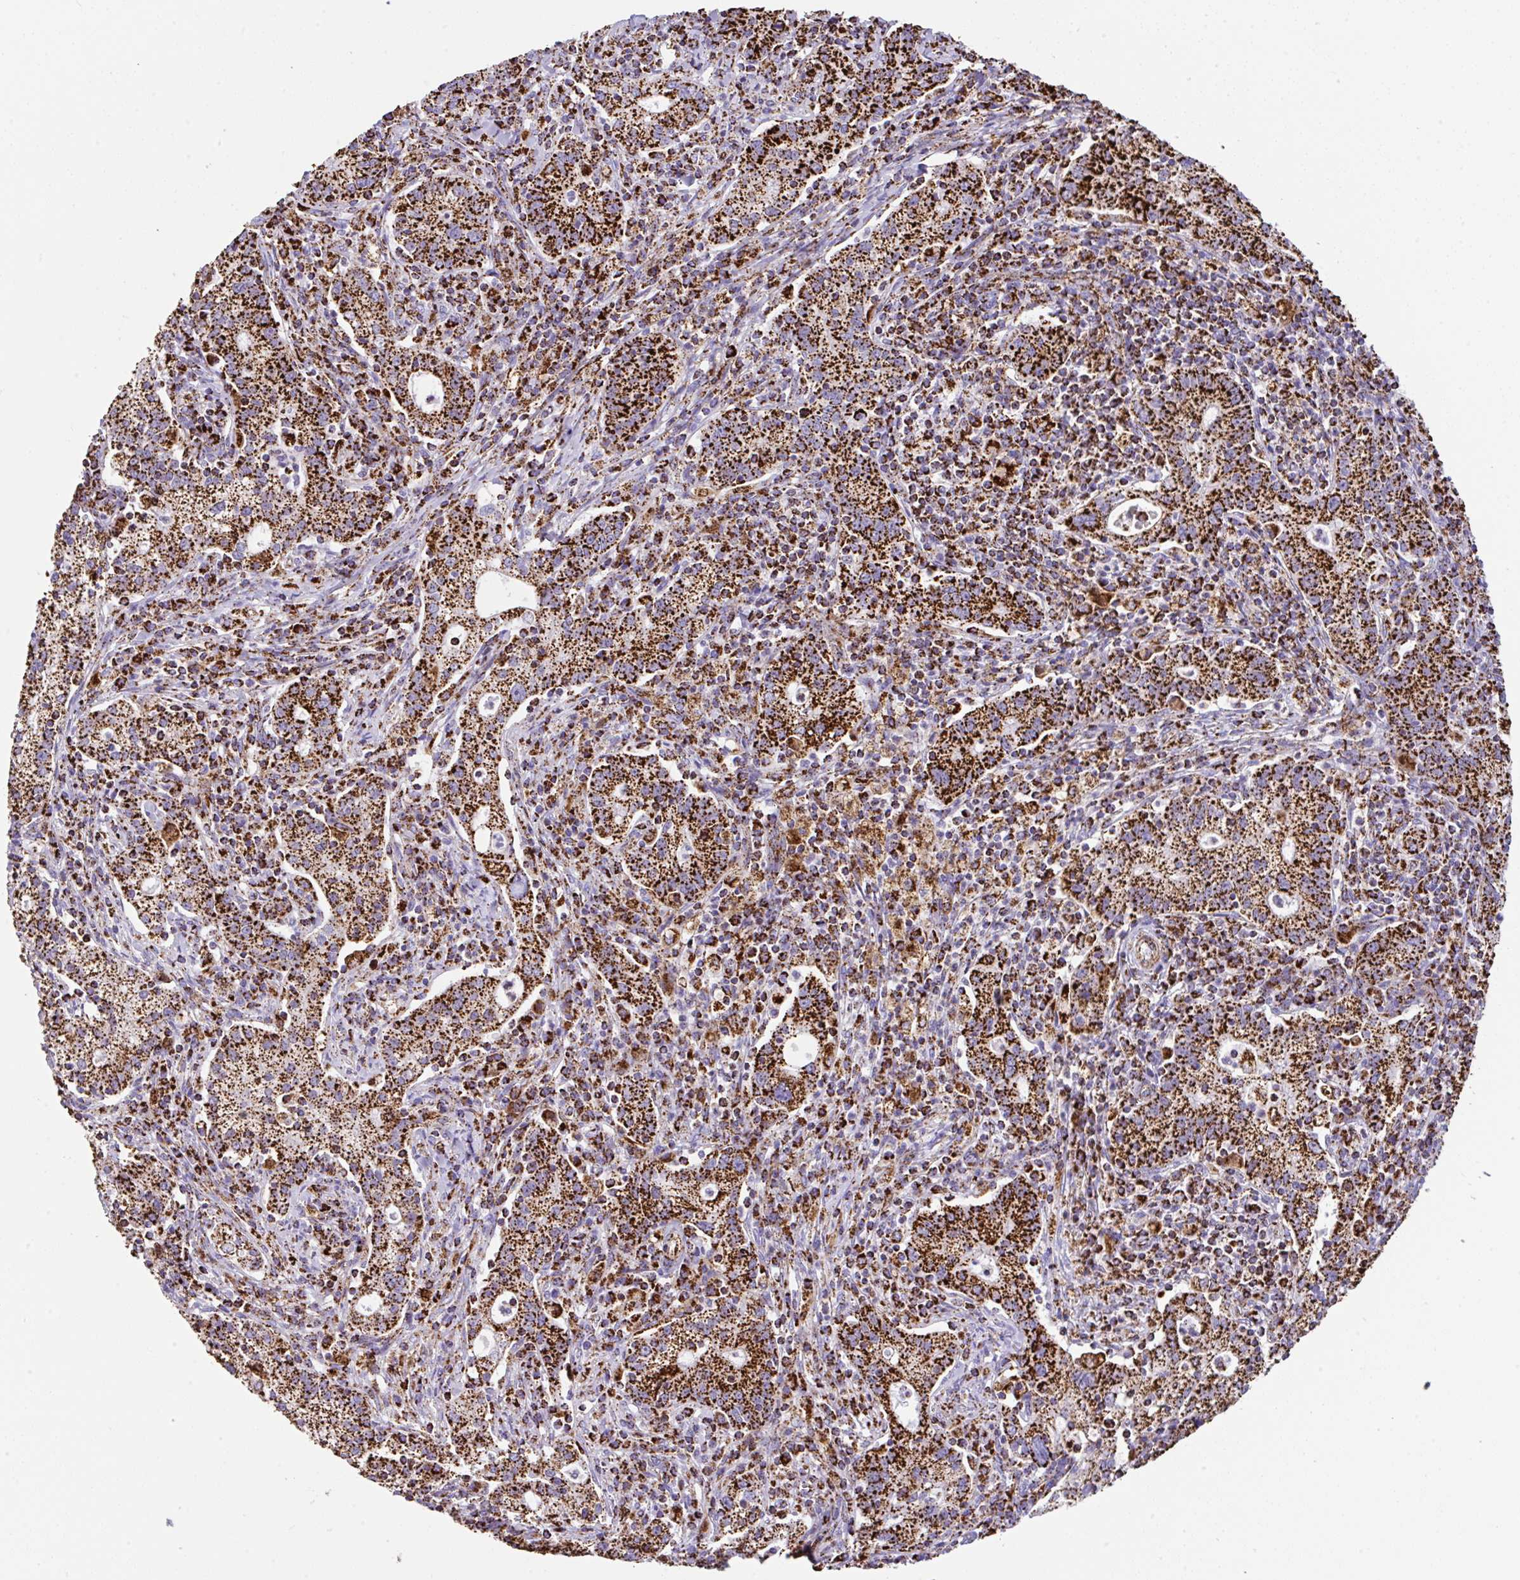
{"staining": {"intensity": "strong", "quantity": ">75%", "location": "cytoplasmic/membranous"}, "tissue": "cervical cancer", "cell_type": "Tumor cells", "image_type": "cancer", "snomed": [{"axis": "morphology", "description": "Normal tissue, NOS"}, {"axis": "morphology", "description": "Adenocarcinoma, NOS"}, {"axis": "topography", "description": "Cervix"}], "caption": "High-power microscopy captured an immunohistochemistry (IHC) photomicrograph of cervical cancer, revealing strong cytoplasmic/membranous expression in about >75% of tumor cells. The protein is stained brown, and the nuclei are stained in blue (DAB (3,3'-diaminobenzidine) IHC with brightfield microscopy, high magnification).", "gene": "ANKRD33B", "patient": {"sex": "female", "age": 44}}